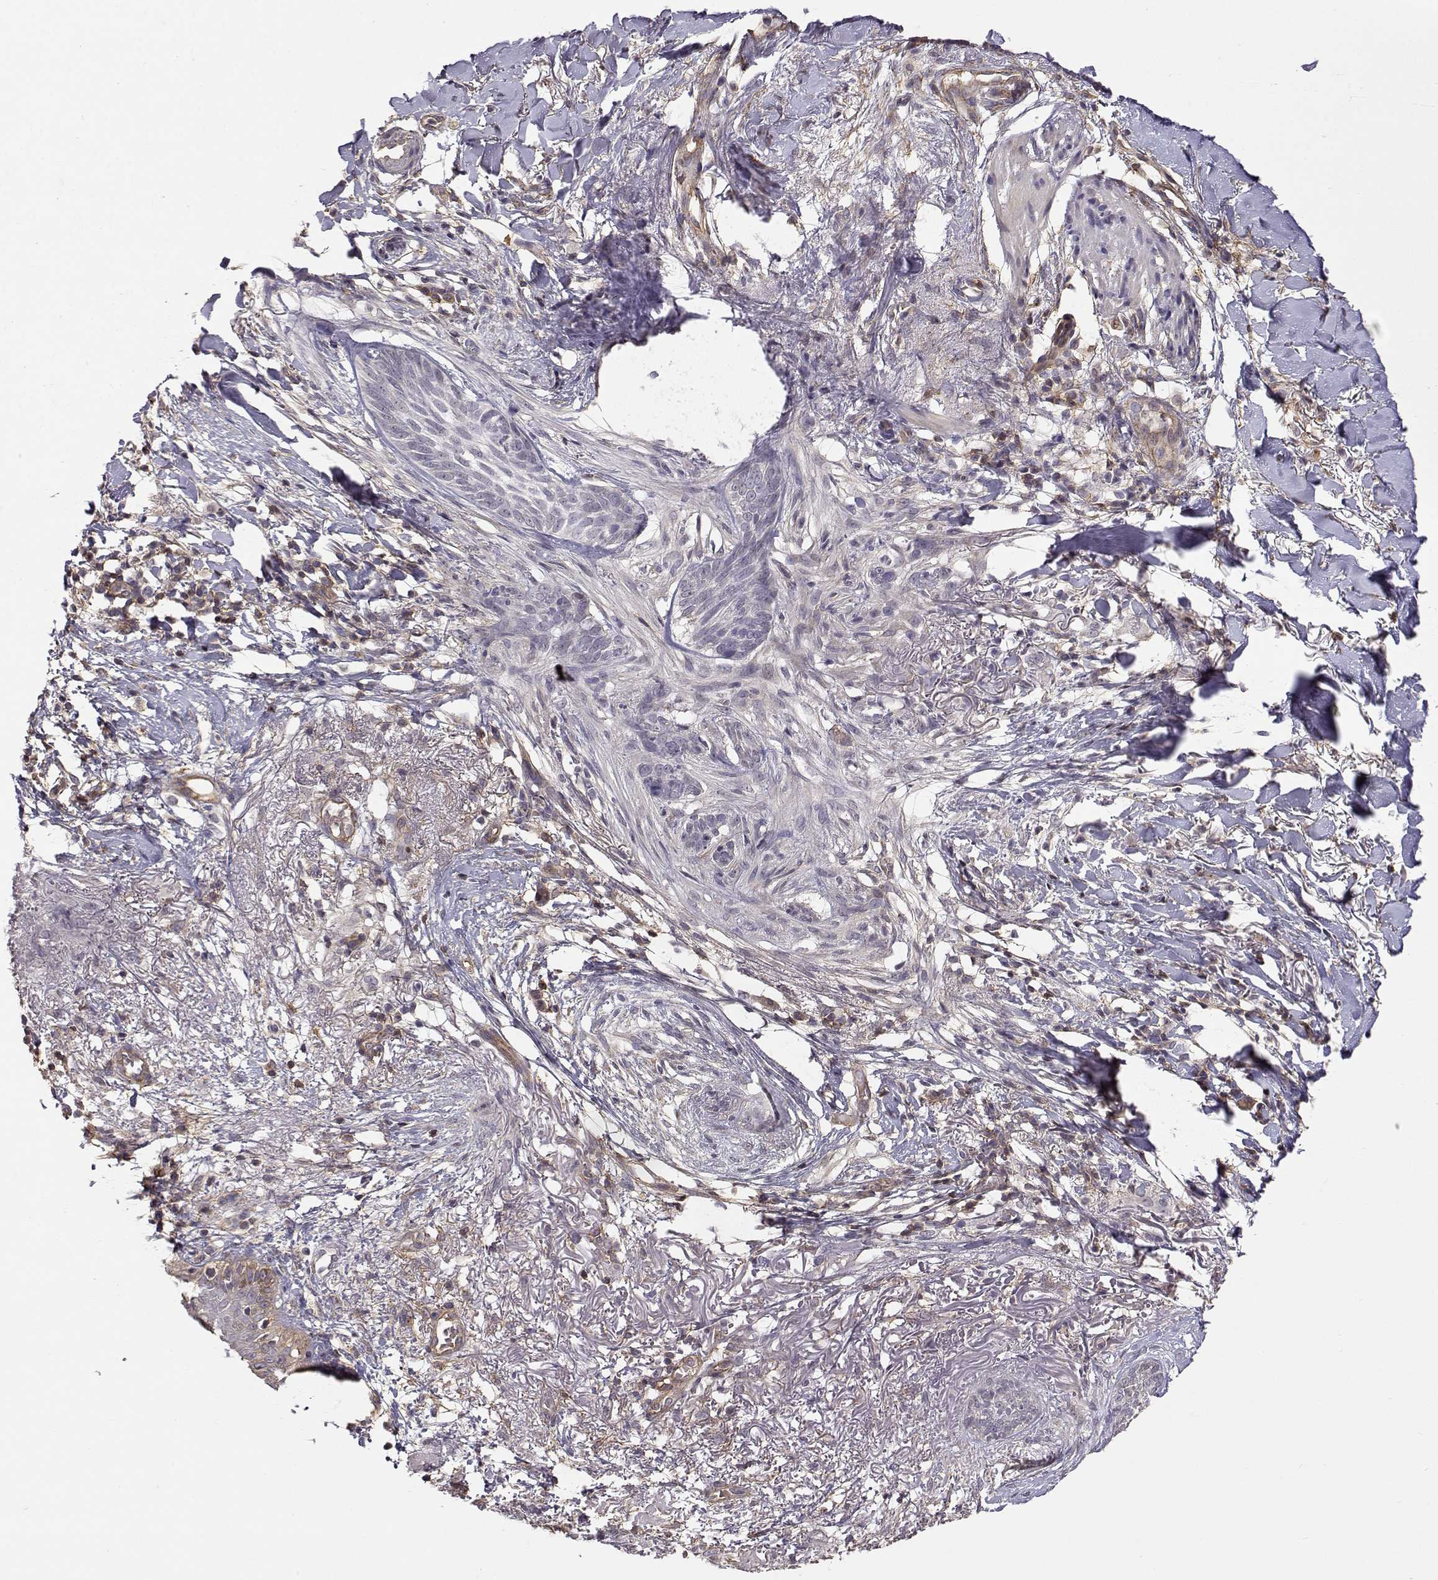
{"staining": {"intensity": "negative", "quantity": "none", "location": "none"}, "tissue": "skin cancer", "cell_type": "Tumor cells", "image_type": "cancer", "snomed": [{"axis": "morphology", "description": "Normal tissue, NOS"}, {"axis": "morphology", "description": "Basal cell carcinoma"}, {"axis": "topography", "description": "Skin"}], "caption": "Tumor cells show no significant protein staining in skin basal cell carcinoma.", "gene": "IFITM1", "patient": {"sex": "male", "age": 84}}